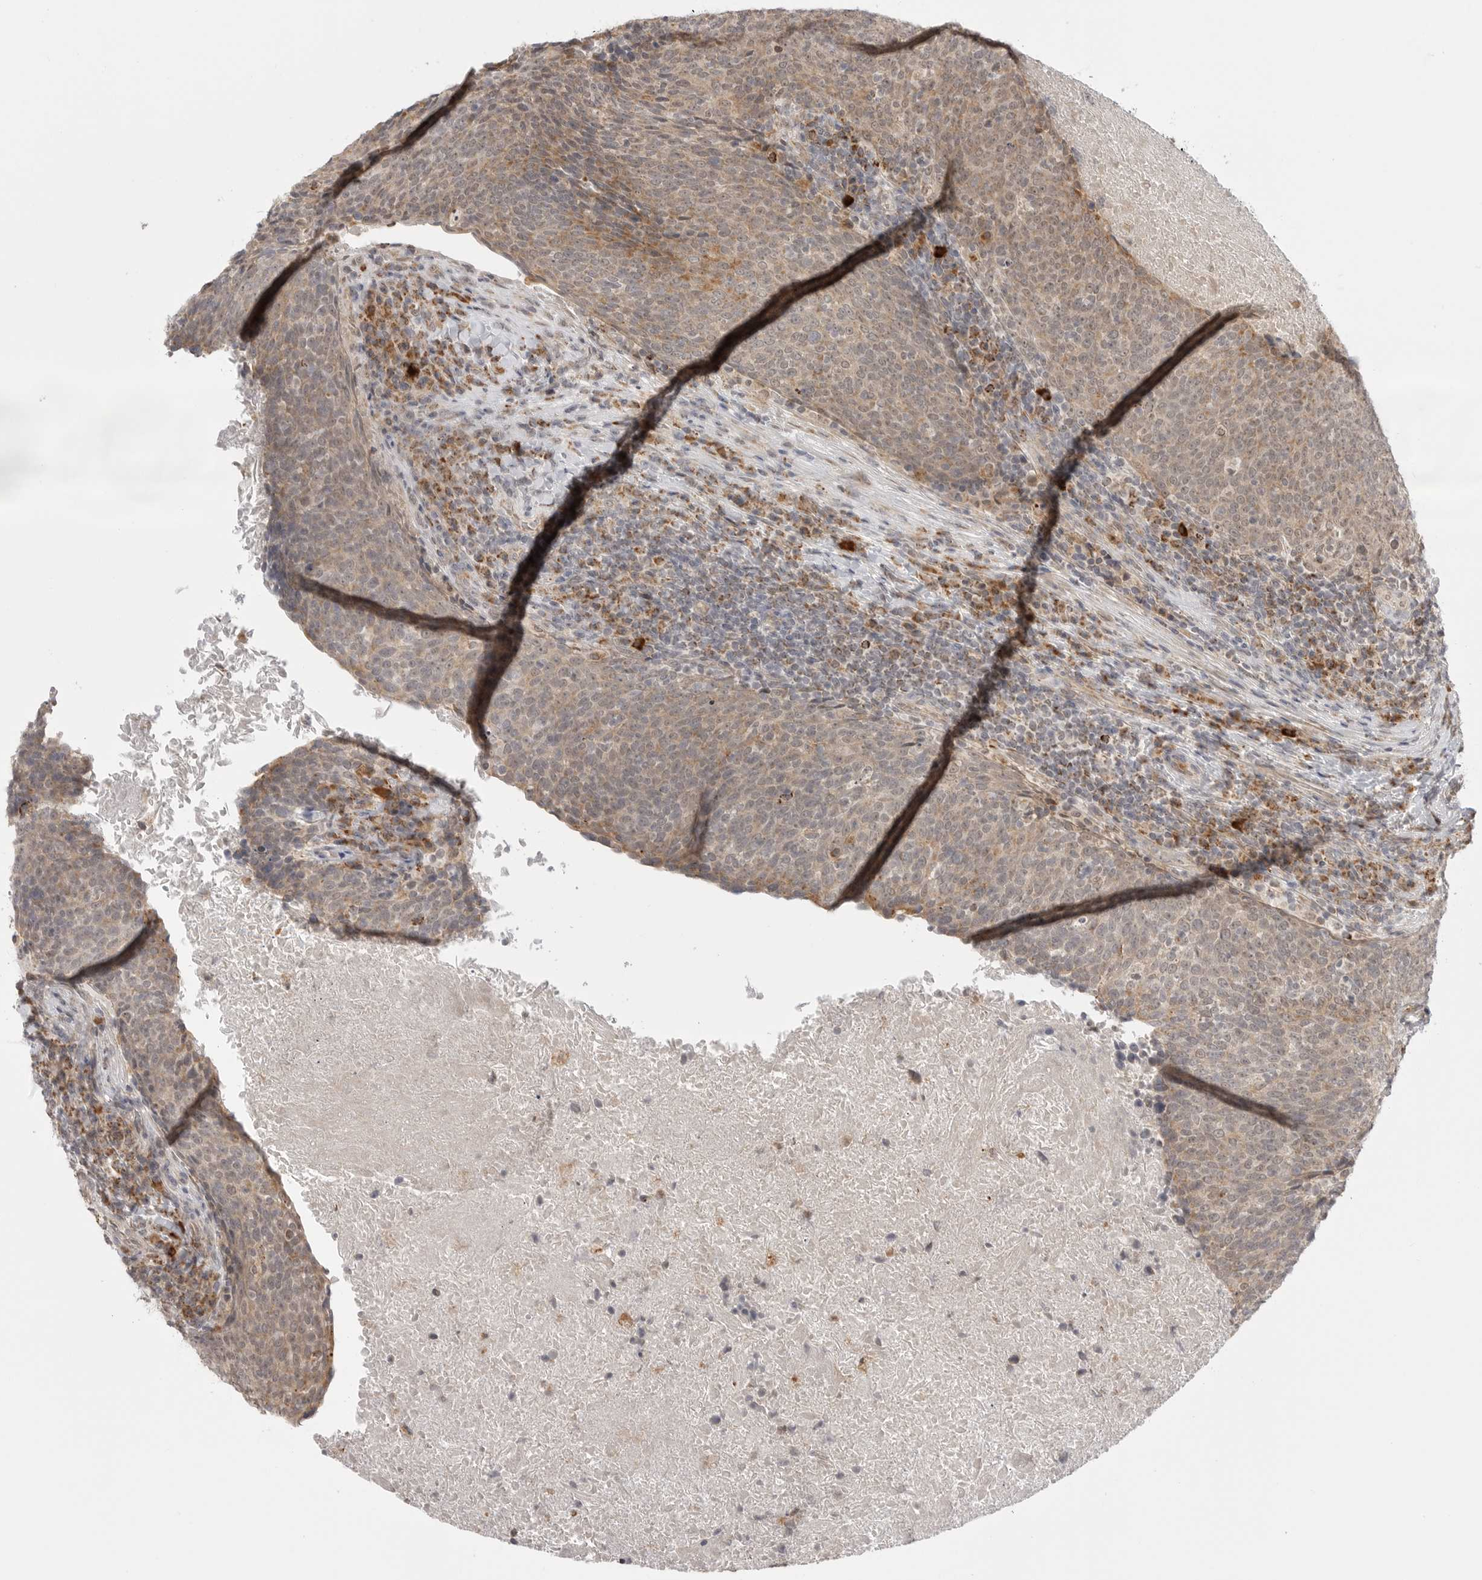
{"staining": {"intensity": "weak", "quantity": "25%-75%", "location": "cytoplasmic/membranous"}, "tissue": "head and neck cancer", "cell_type": "Tumor cells", "image_type": "cancer", "snomed": [{"axis": "morphology", "description": "Squamous cell carcinoma, NOS"}, {"axis": "morphology", "description": "Squamous cell carcinoma, metastatic, NOS"}, {"axis": "topography", "description": "Lymph node"}, {"axis": "topography", "description": "Head-Neck"}], "caption": "Head and neck squamous cell carcinoma tissue demonstrates weak cytoplasmic/membranous positivity in approximately 25%-75% of tumor cells Nuclei are stained in blue.", "gene": "KALRN", "patient": {"sex": "male", "age": 62}}